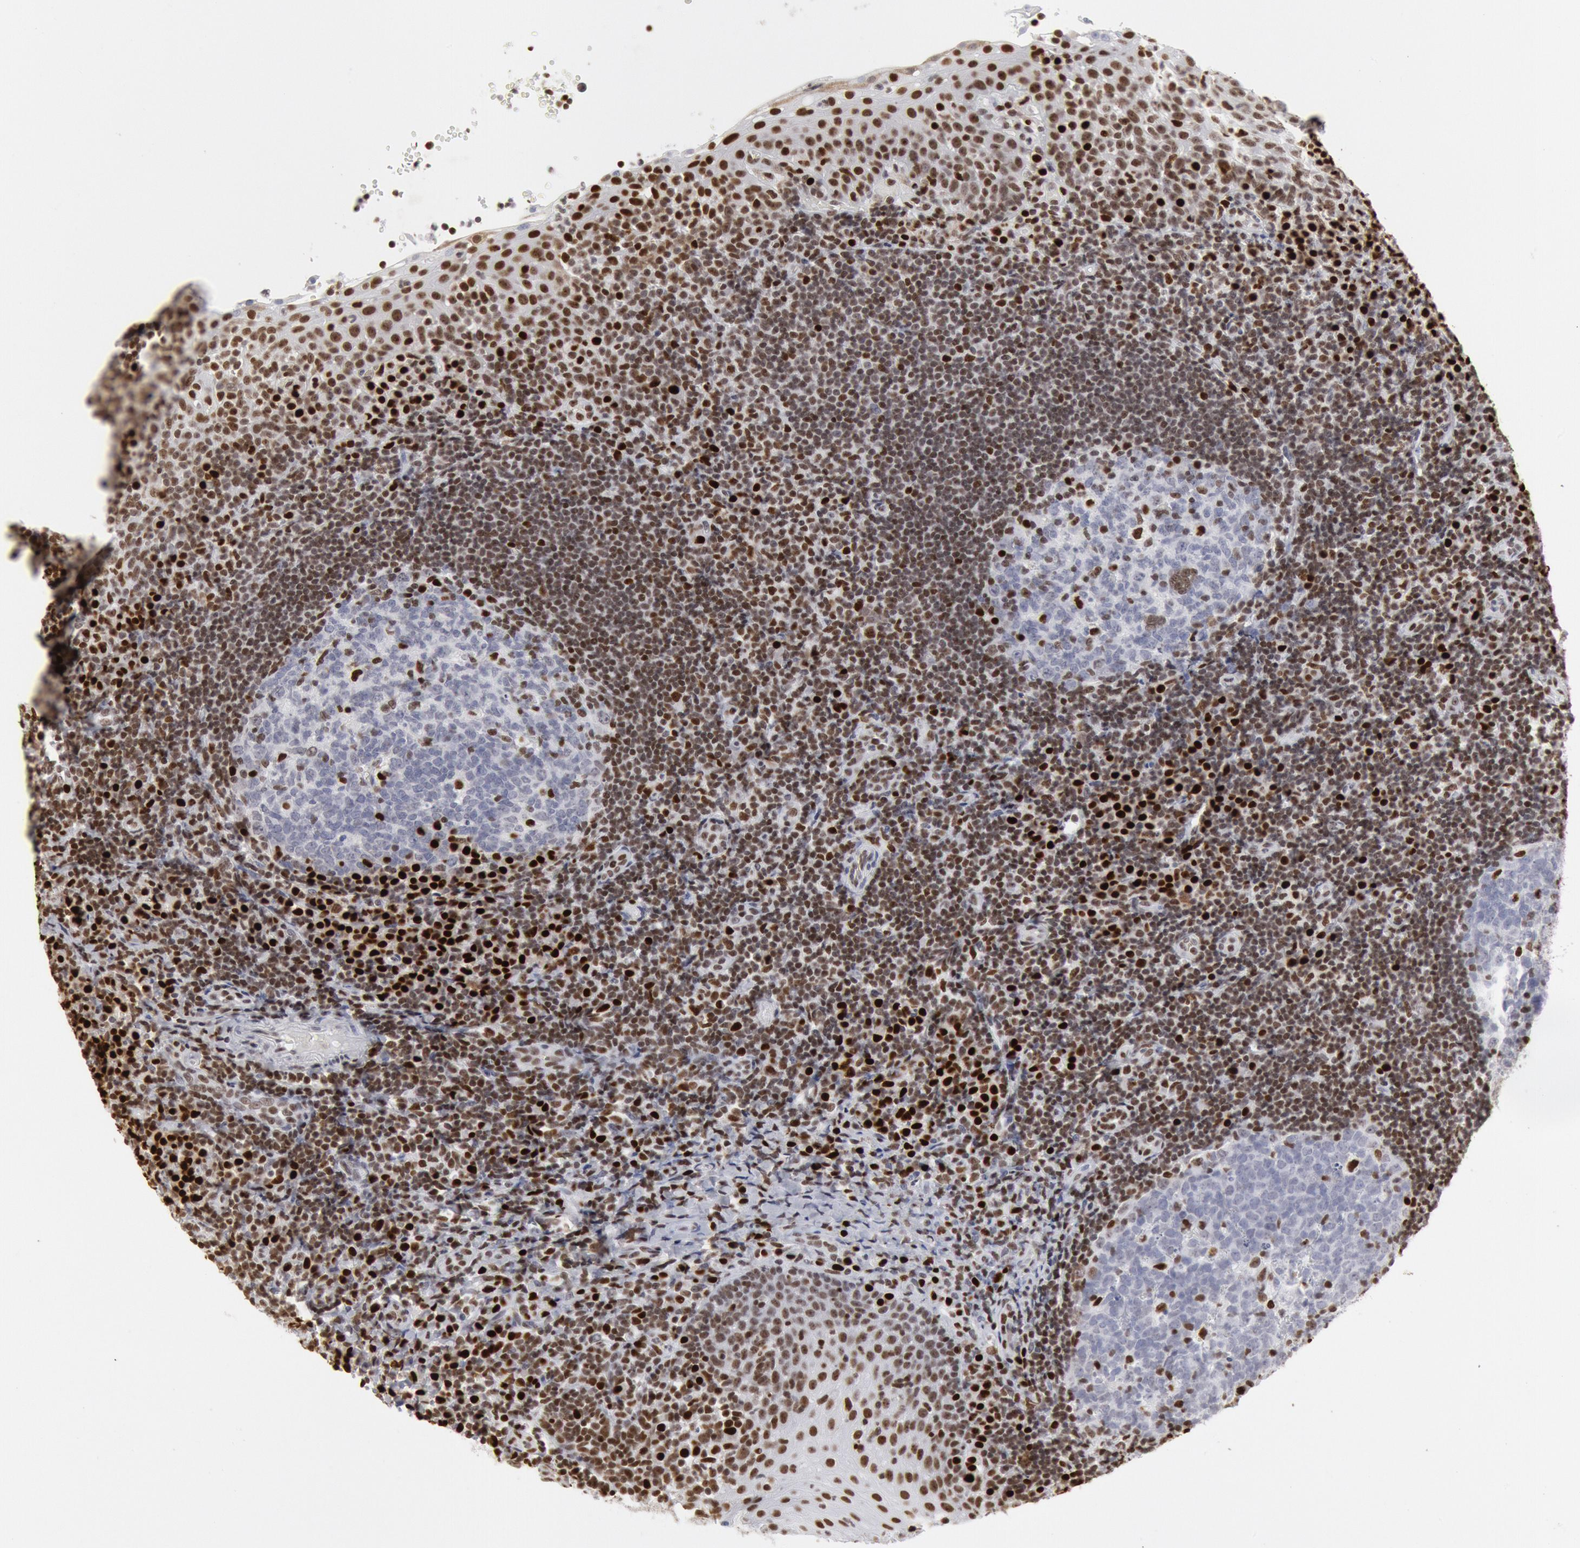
{"staining": {"intensity": "strong", "quantity": ">75%", "location": "nuclear"}, "tissue": "tonsil", "cell_type": "Germinal center cells", "image_type": "normal", "snomed": [{"axis": "morphology", "description": "Normal tissue, NOS"}, {"axis": "topography", "description": "Tonsil"}], "caption": "This is a photomicrograph of immunohistochemistry staining of normal tonsil, which shows strong staining in the nuclear of germinal center cells.", "gene": "SUB1", "patient": {"sex": "female", "age": 40}}